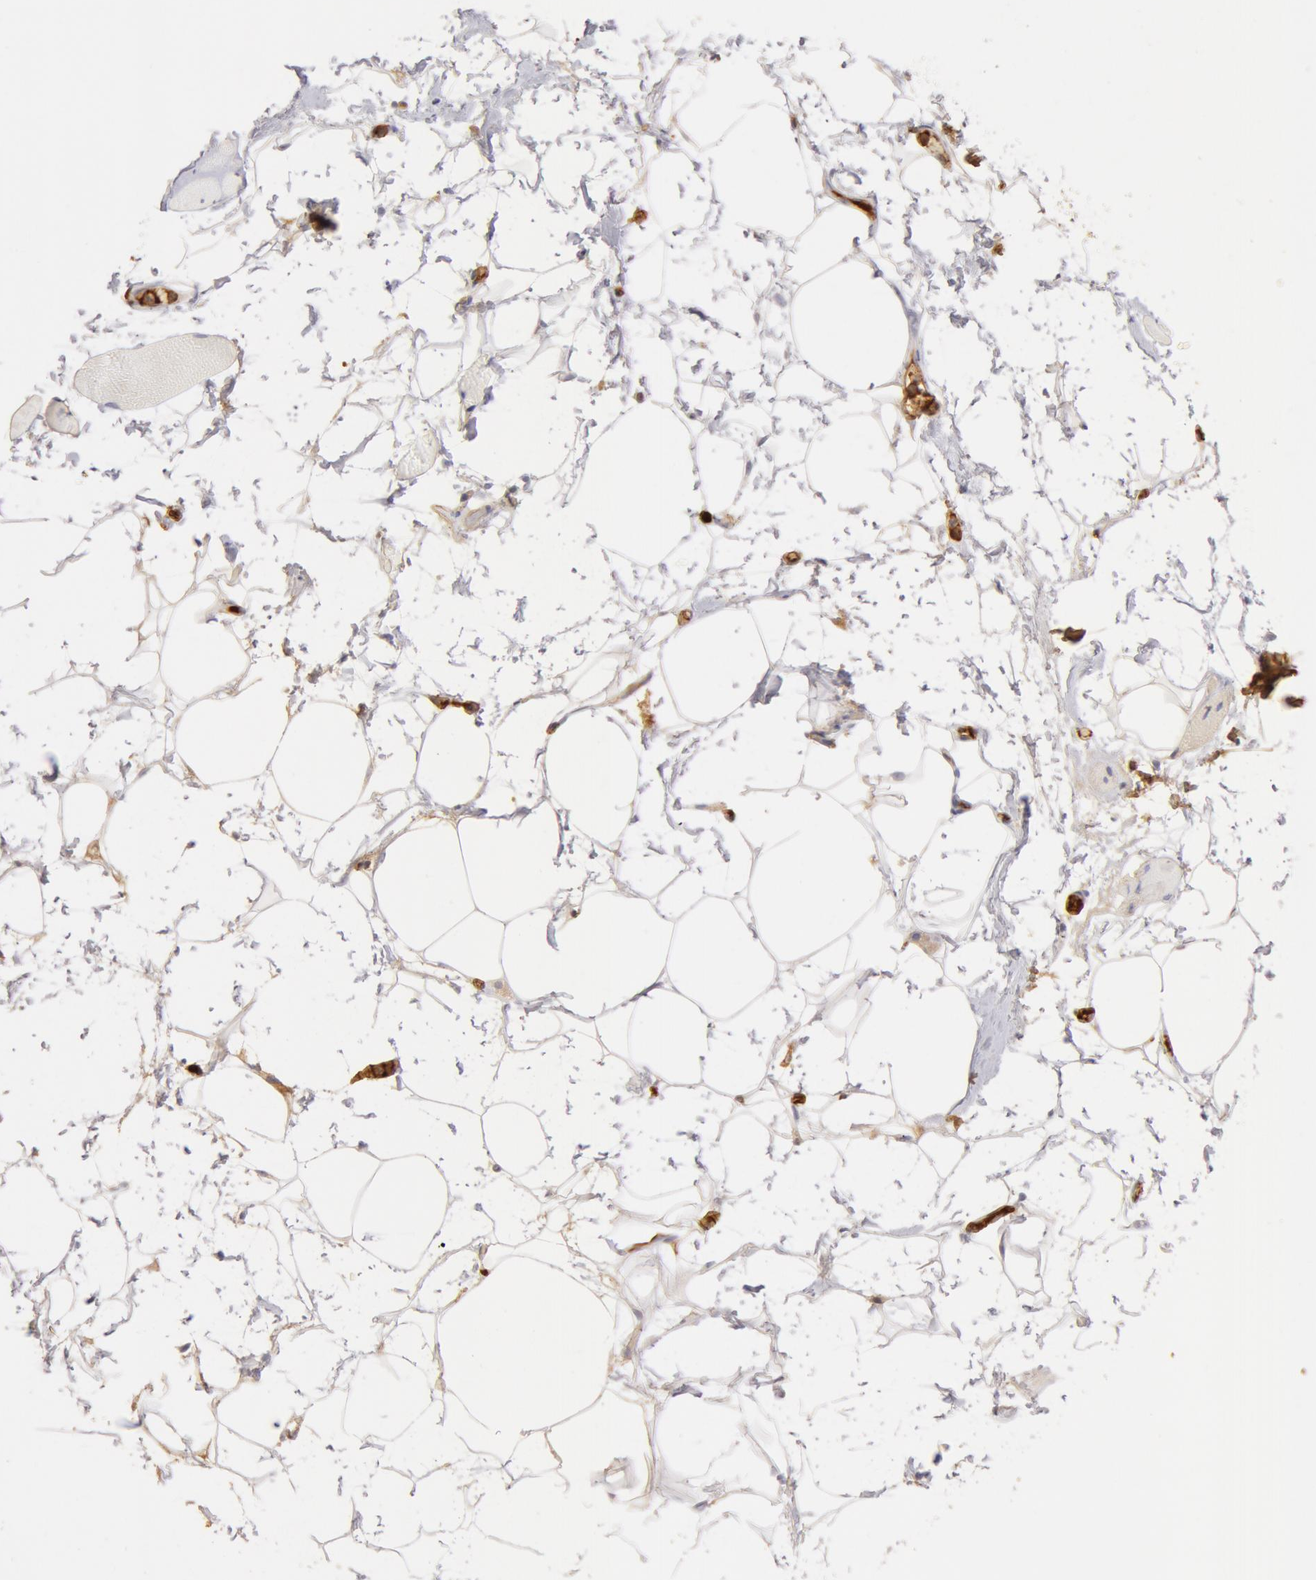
{"staining": {"intensity": "weak", "quantity": ">75%", "location": "cytoplasmic/membranous"}, "tissue": "skeletal muscle", "cell_type": "Myocytes", "image_type": "normal", "snomed": [{"axis": "morphology", "description": "Normal tissue, NOS"}, {"axis": "topography", "description": "Skeletal muscle"}, {"axis": "topography", "description": "Parathyroid gland"}], "caption": "The micrograph reveals staining of benign skeletal muscle, revealing weak cytoplasmic/membranous protein expression (brown color) within myocytes.", "gene": "TF", "patient": {"sex": "female", "age": 37}}